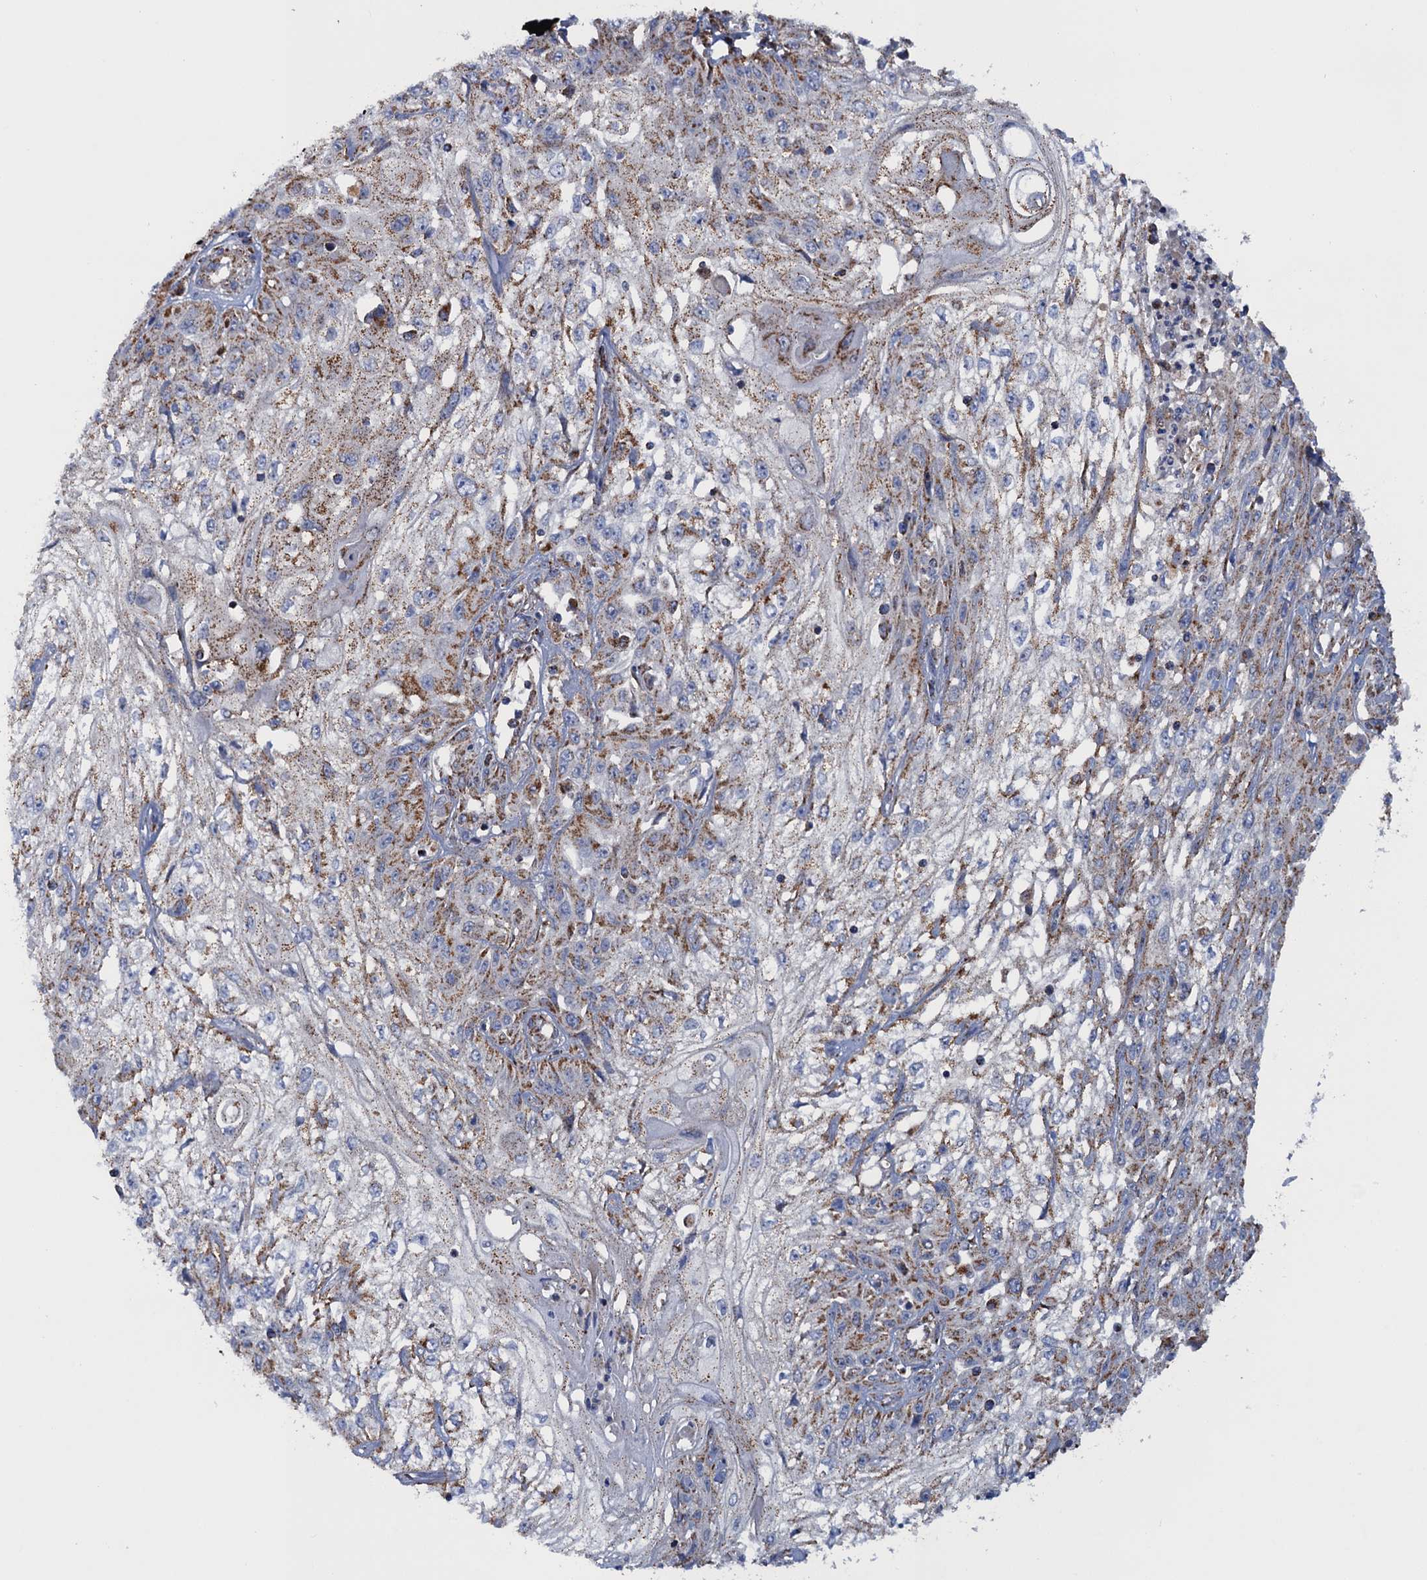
{"staining": {"intensity": "moderate", "quantity": ">75%", "location": "cytoplasmic/membranous"}, "tissue": "skin cancer", "cell_type": "Tumor cells", "image_type": "cancer", "snomed": [{"axis": "morphology", "description": "Squamous cell carcinoma, NOS"}, {"axis": "morphology", "description": "Squamous cell carcinoma, metastatic, NOS"}, {"axis": "topography", "description": "Skin"}, {"axis": "topography", "description": "Lymph node"}], "caption": "Skin cancer stained for a protein shows moderate cytoplasmic/membranous positivity in tumor cells.", "gene": "GTPBP3", "patient": {"sex": "male", "age": 75}}